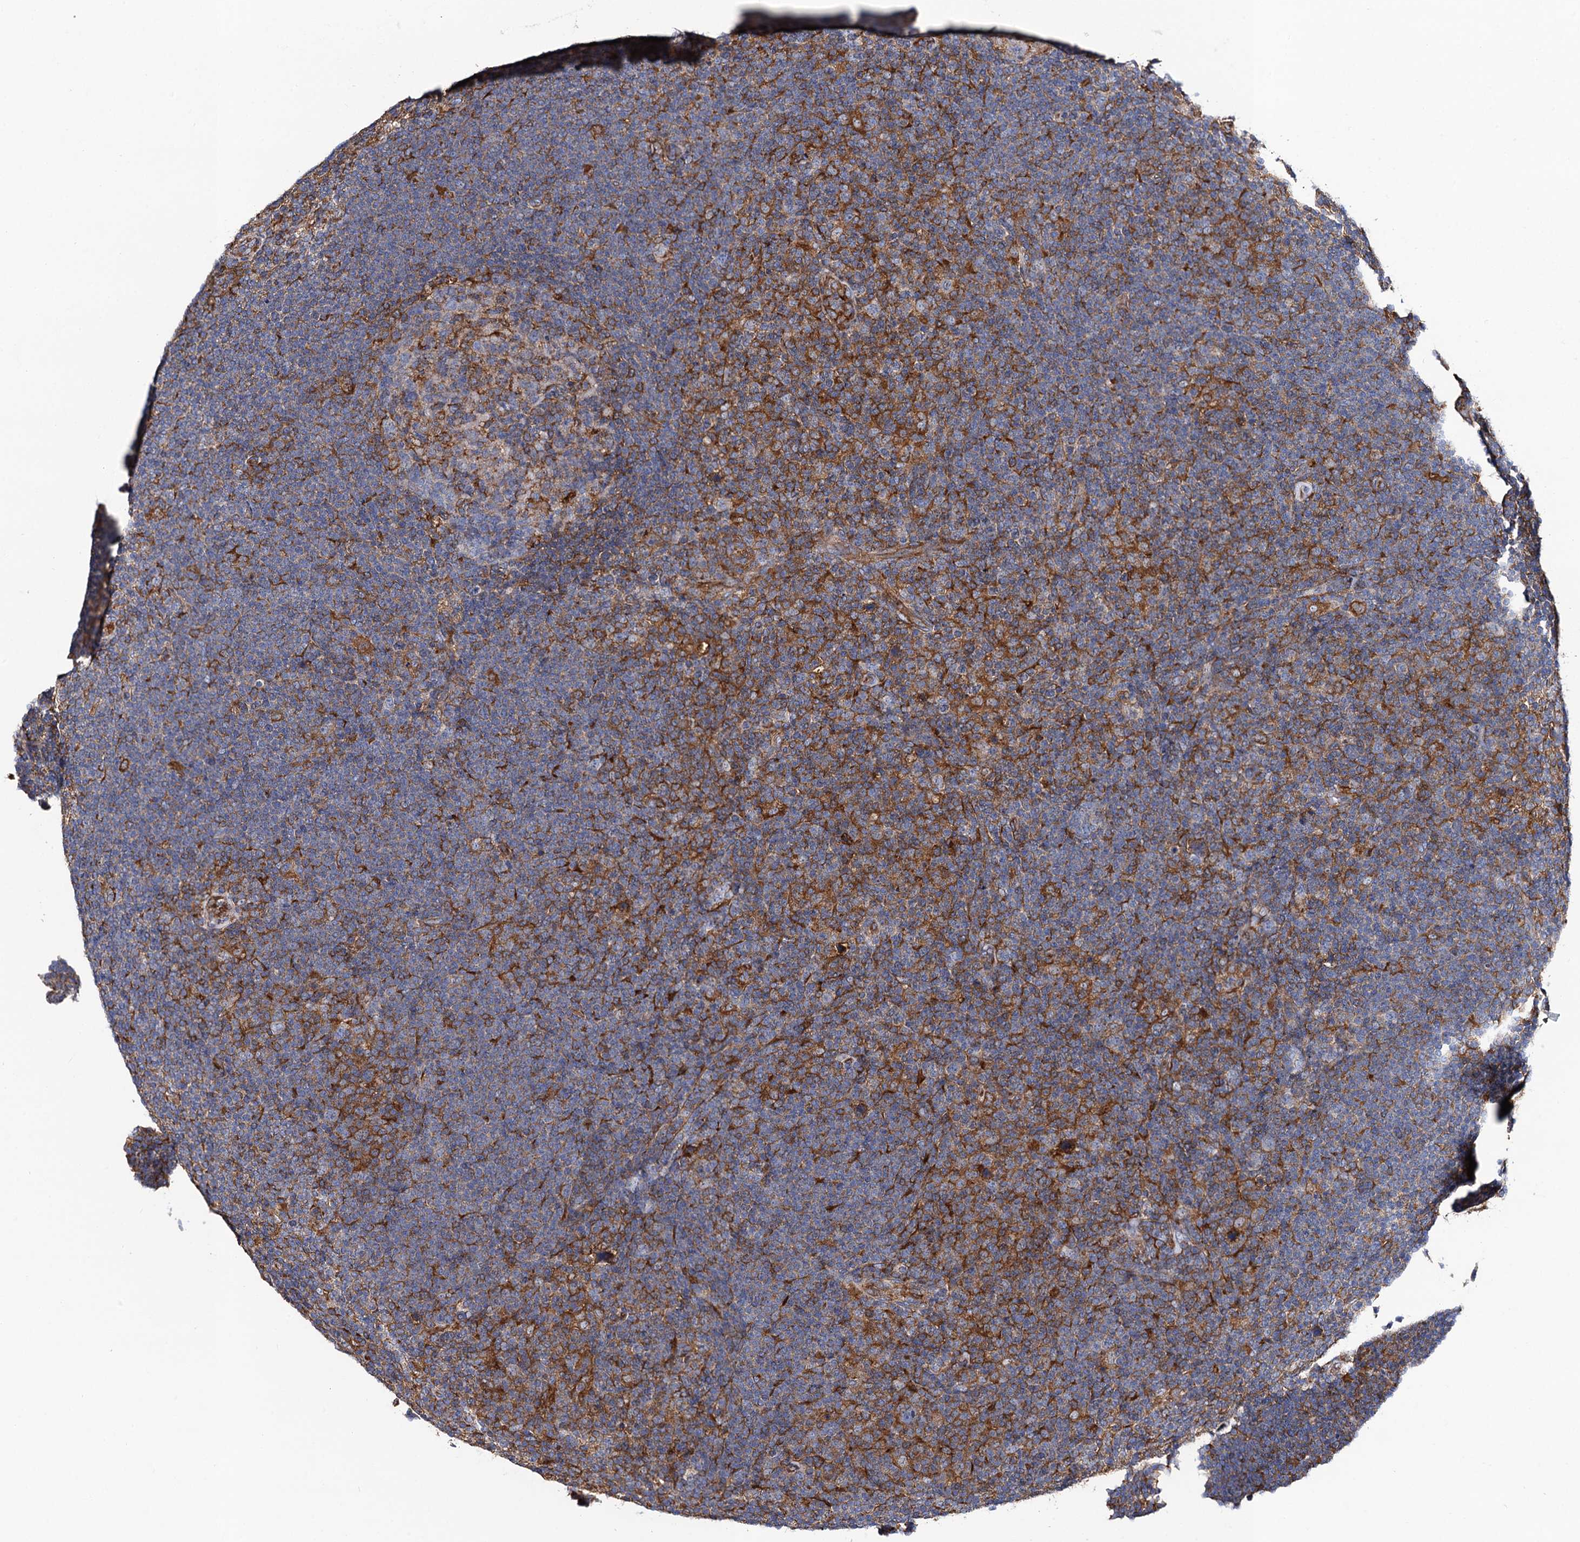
{"staining": {"intensity": "weak", "quantity": "<25%", "location": "cytoplasmic/membranous"}, "tissue": "lymphoma", "cell_type": "Tumor cells", "image_type": "cancer", "snomed": [{"axis": "morphology", "description": "Hodgkin's disease, NOS"}, {"axis": "topography", "description": "Lymph node"}], "caption": "Immunohistochemistry image of neoplastic tissue: Hodgkin's disease stained with DAB reveals no significant protein staining in tumor cells.", "gene": "DYDC1", "patient": {"sex": "female", "age": 57}}